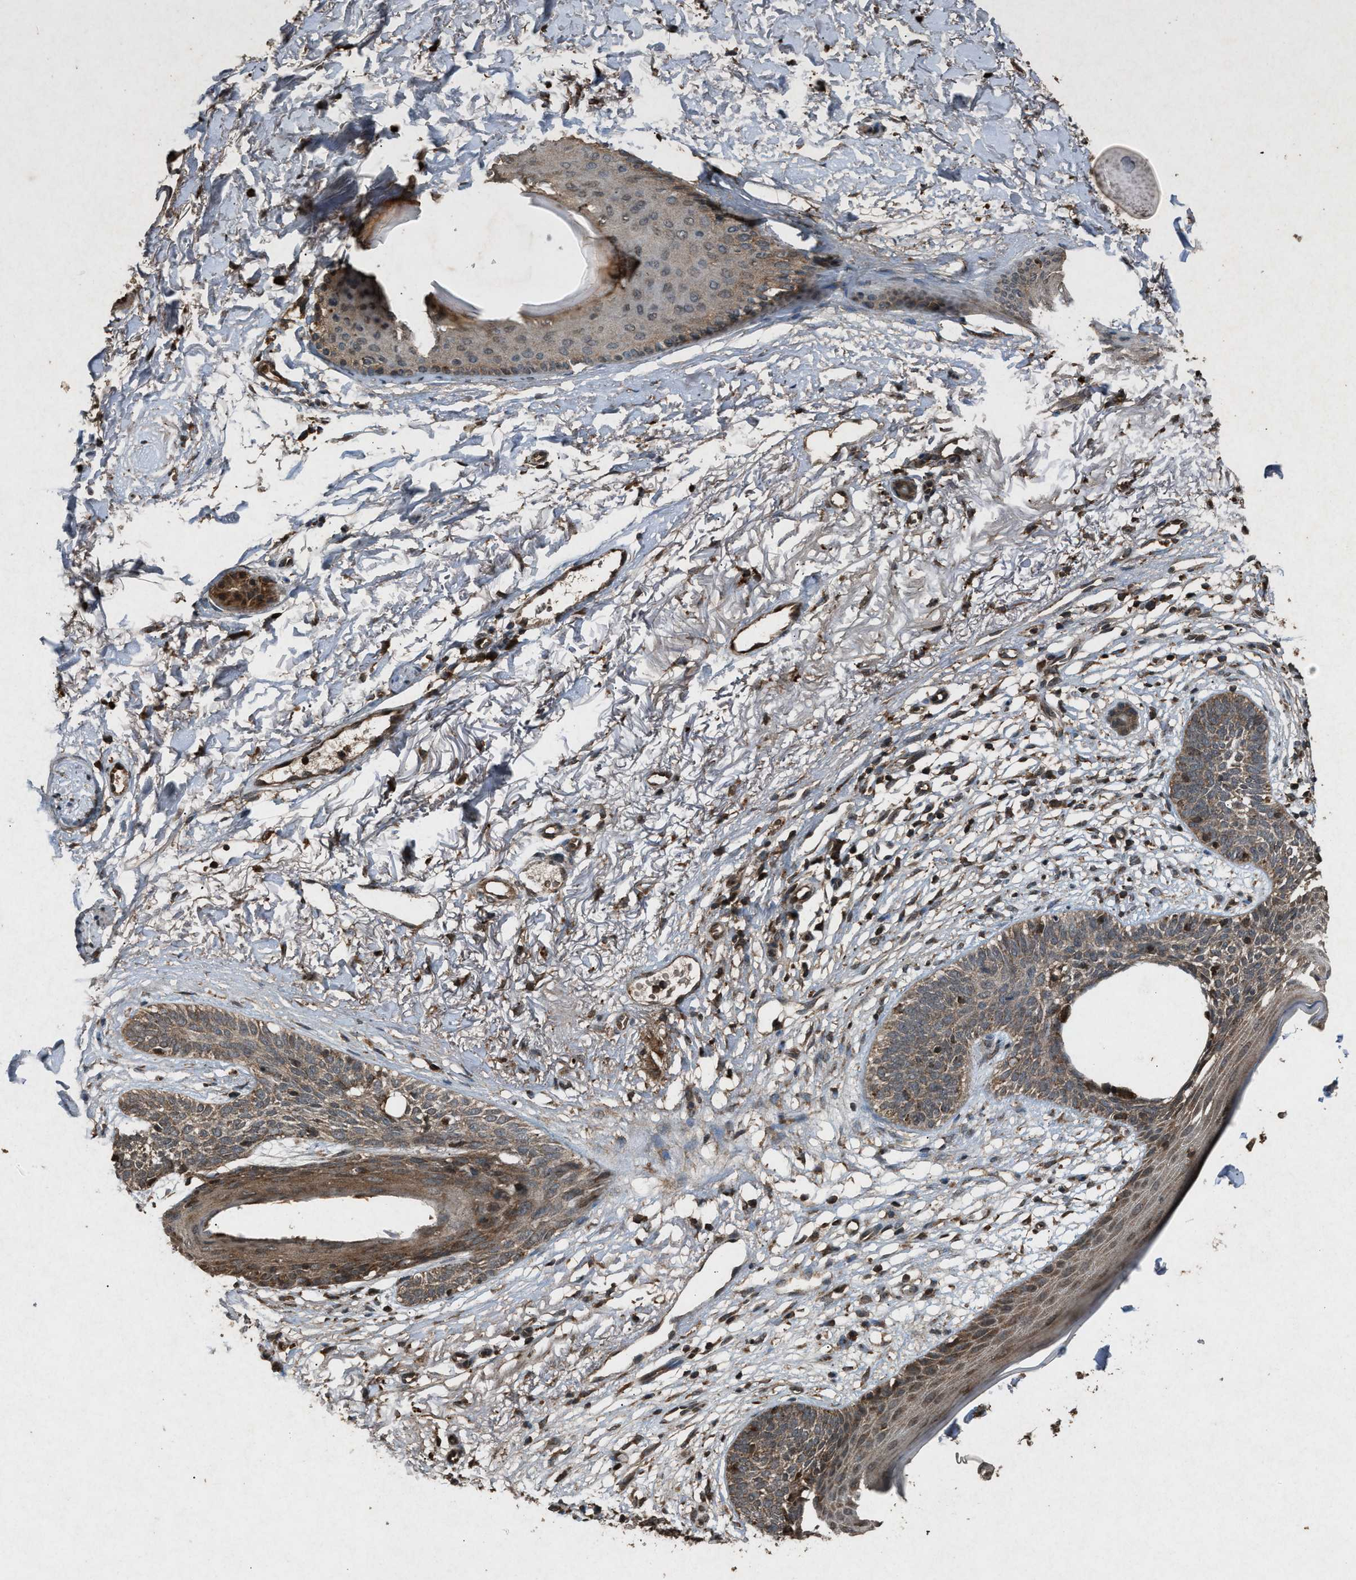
{"staining": {"intensity": "weak", "quantity": ">75%", "location": "cytoplasmic/membranous"}, "tissue": "skin cancer", "cell_type": "Tumor cells", "image_type": "cancer", "snomed": [{"axis": "morphology", "description": "Basal cell carcinoma"}, {"axis": "topography", "description": "Skin"}], "caption": "A histopathology image of skin basal cell carcinoma stained for a protein reveals weak cytoplasmic/membranous brown staining in tumor cells.", "gene": "OAS1", "patient": {"sex": "female", "age": 70}}